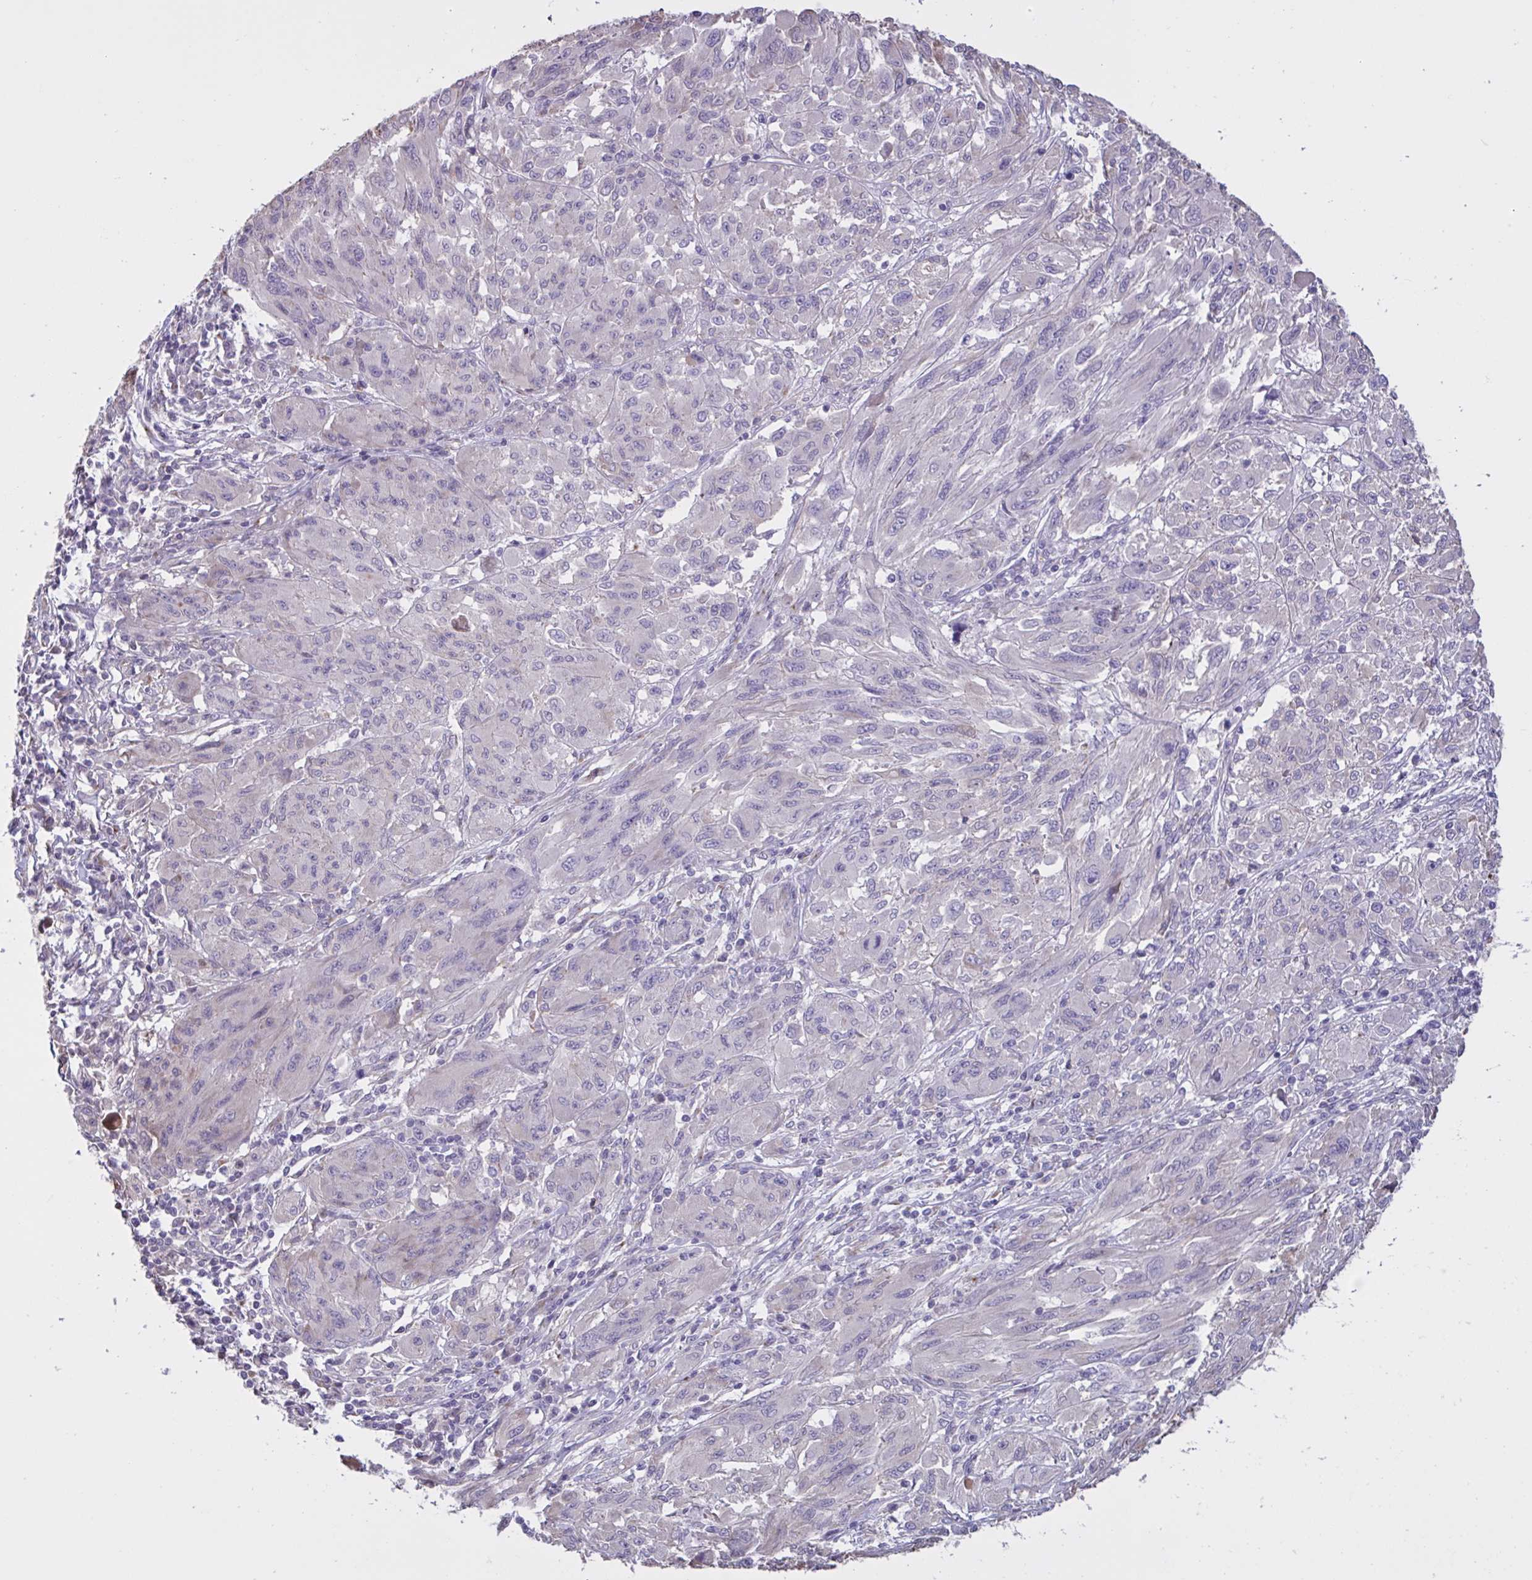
{"staining": {"intensity": "weak", "quantity": "<25%", "location": "cytoplasmic/membranous"}, "tissue": "melanoma", "cell_type": "Tumor cells", "image_type": "cancer", "snomed": [{"axis": "morphology", "description": "Malignant melanoma, NOS"}, {"axis": "topography", "description": "Skin"}], "caption": "The photomicrograph demonstrates no significant positivity in tumor cells of malignant melanoma.", "gene": "MRGPRX2", "patient": {"sex": "female", "age": 91}}